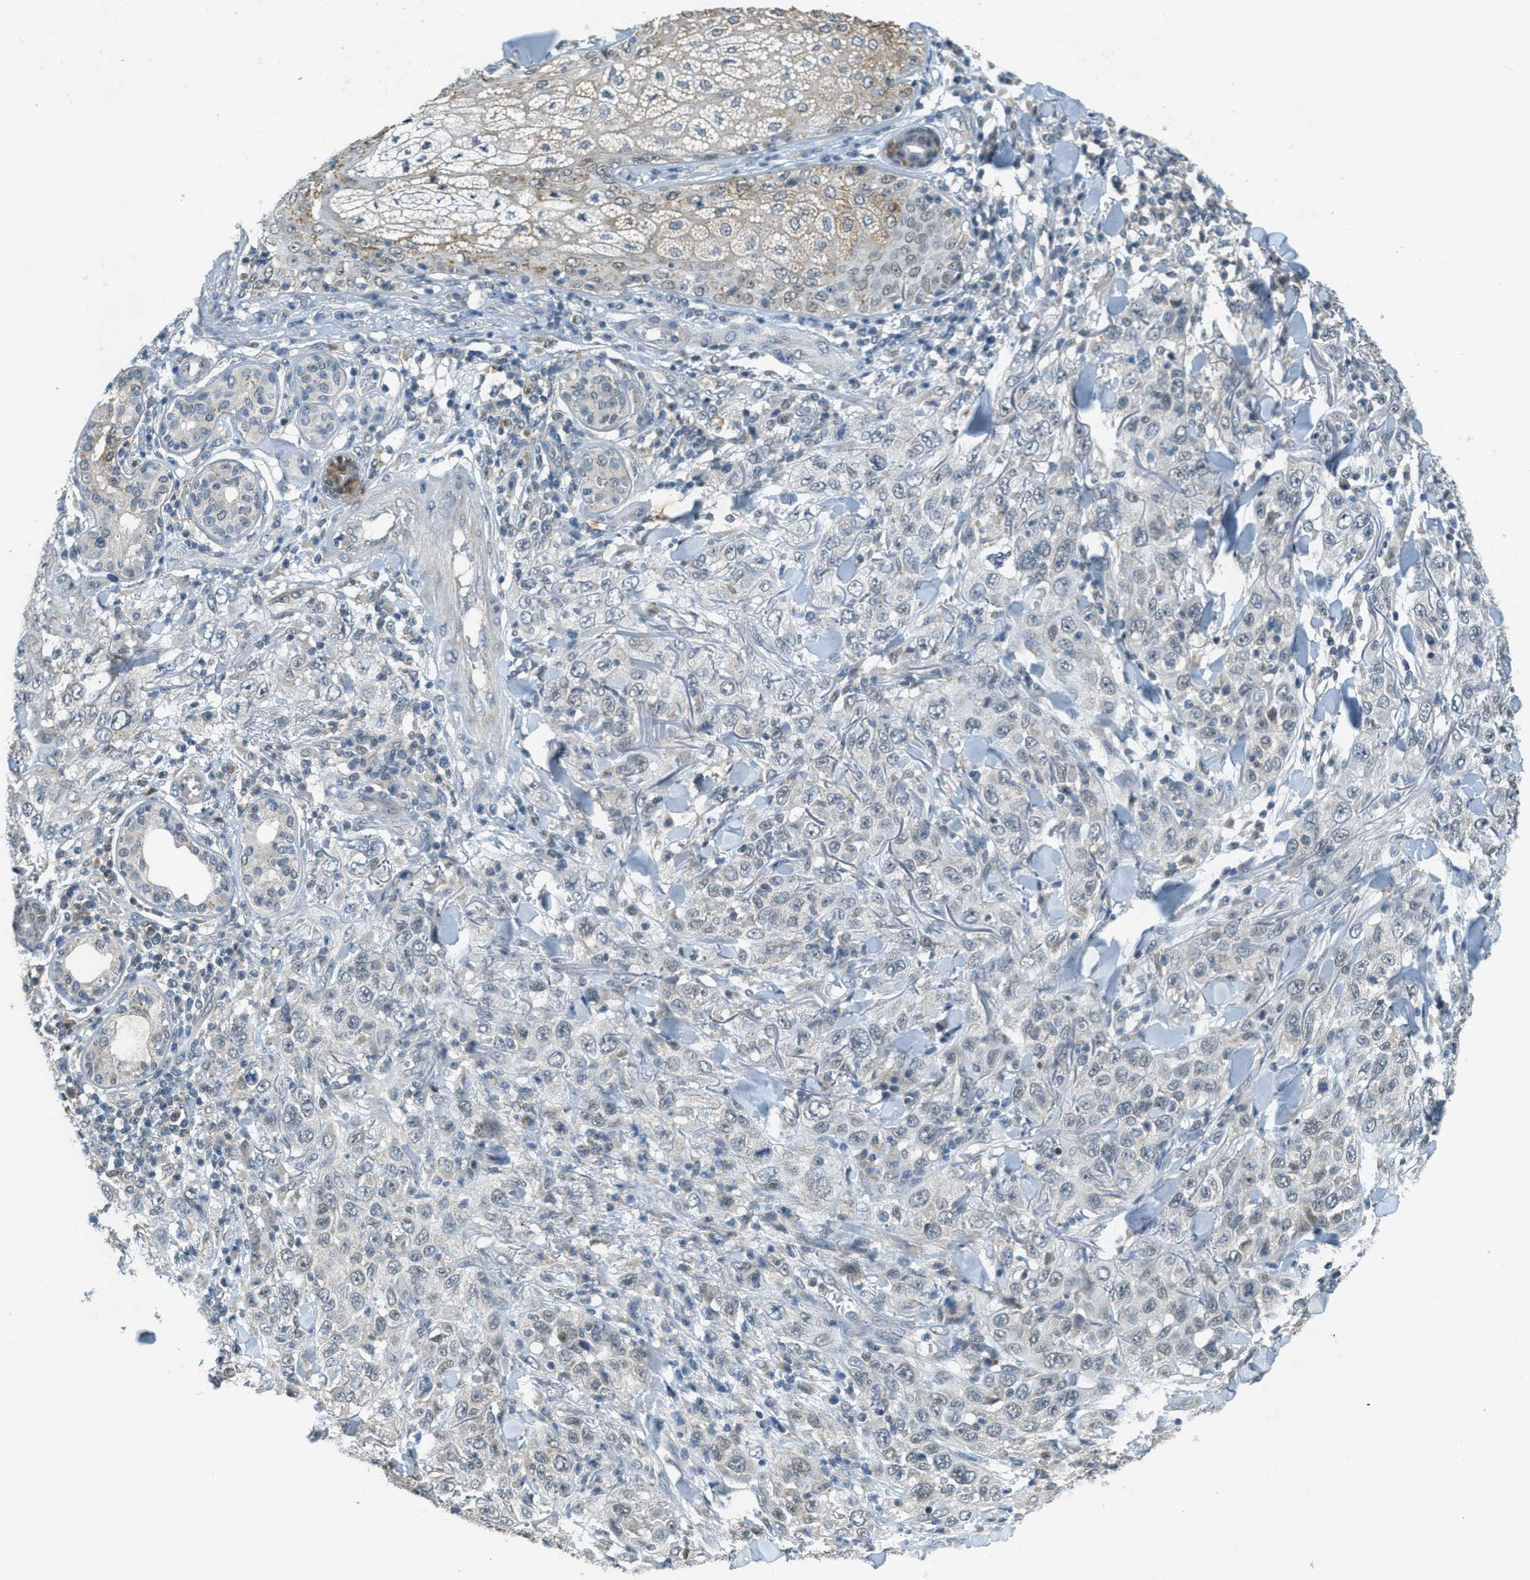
{"staining": {"intensity": "negative", "quantity": "none", "location": "none"}, "tissue": "skin cancer", "cell_type": "Tumor cells", "image_type": "cancer", "snomed": [{"axis": "morphology", "description": "Squamous cell carcinoma, NOS"}, {"axis": "topography", "description": "Skin"}], "caption": "This histopathology image is of skin cancer stained with immunohistochemistry (IHC) to label a protein in brown with the nuclei are counter-stained blue. There is no staining in tumor cells.", "gene": "TCF20", "patient": {"sex": "female", "age": 88}}